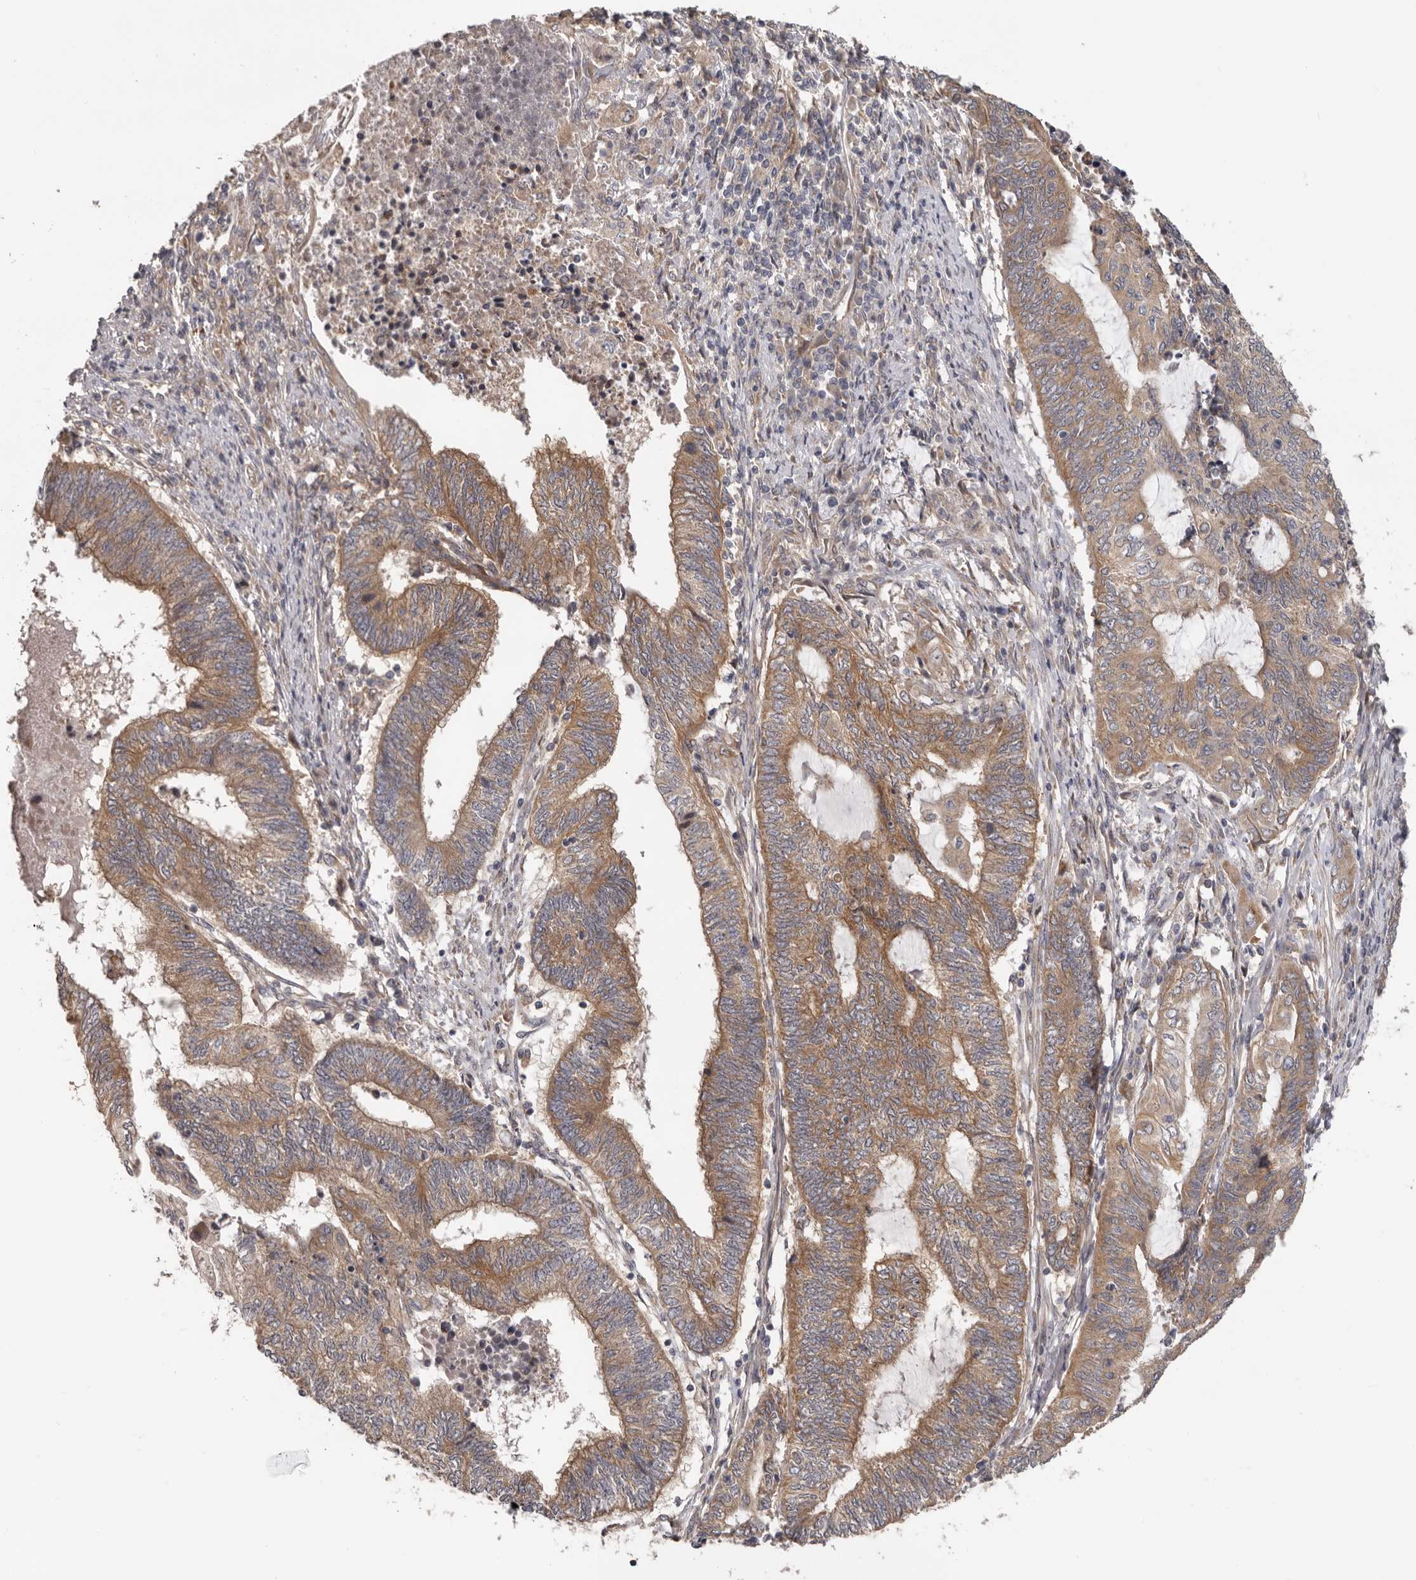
{"staining": {"intensity": "moderate", "quantity": "25%-75%", "location": "cytoplasmic/membranous"}, "tissue": "endometrial cancer", "cell_type": "Tumor cells", "image_type": "cancer", "snomed": [{"axis": "morphology", "description": "Adenocarcinoma, NOS"}, {"axis": "topography", "description": "Uterus"}, {"axis": "topography", "description": "Endometrium"}], "caption": "Protein expression analysis of adenocarcinoma (endometrial) demonstrates moderate cytoplasmic/membranous staining in about 25%-75% of tumor cells.", "gene": "HINT3", "patient": {"sex": "female", "age": 70}}